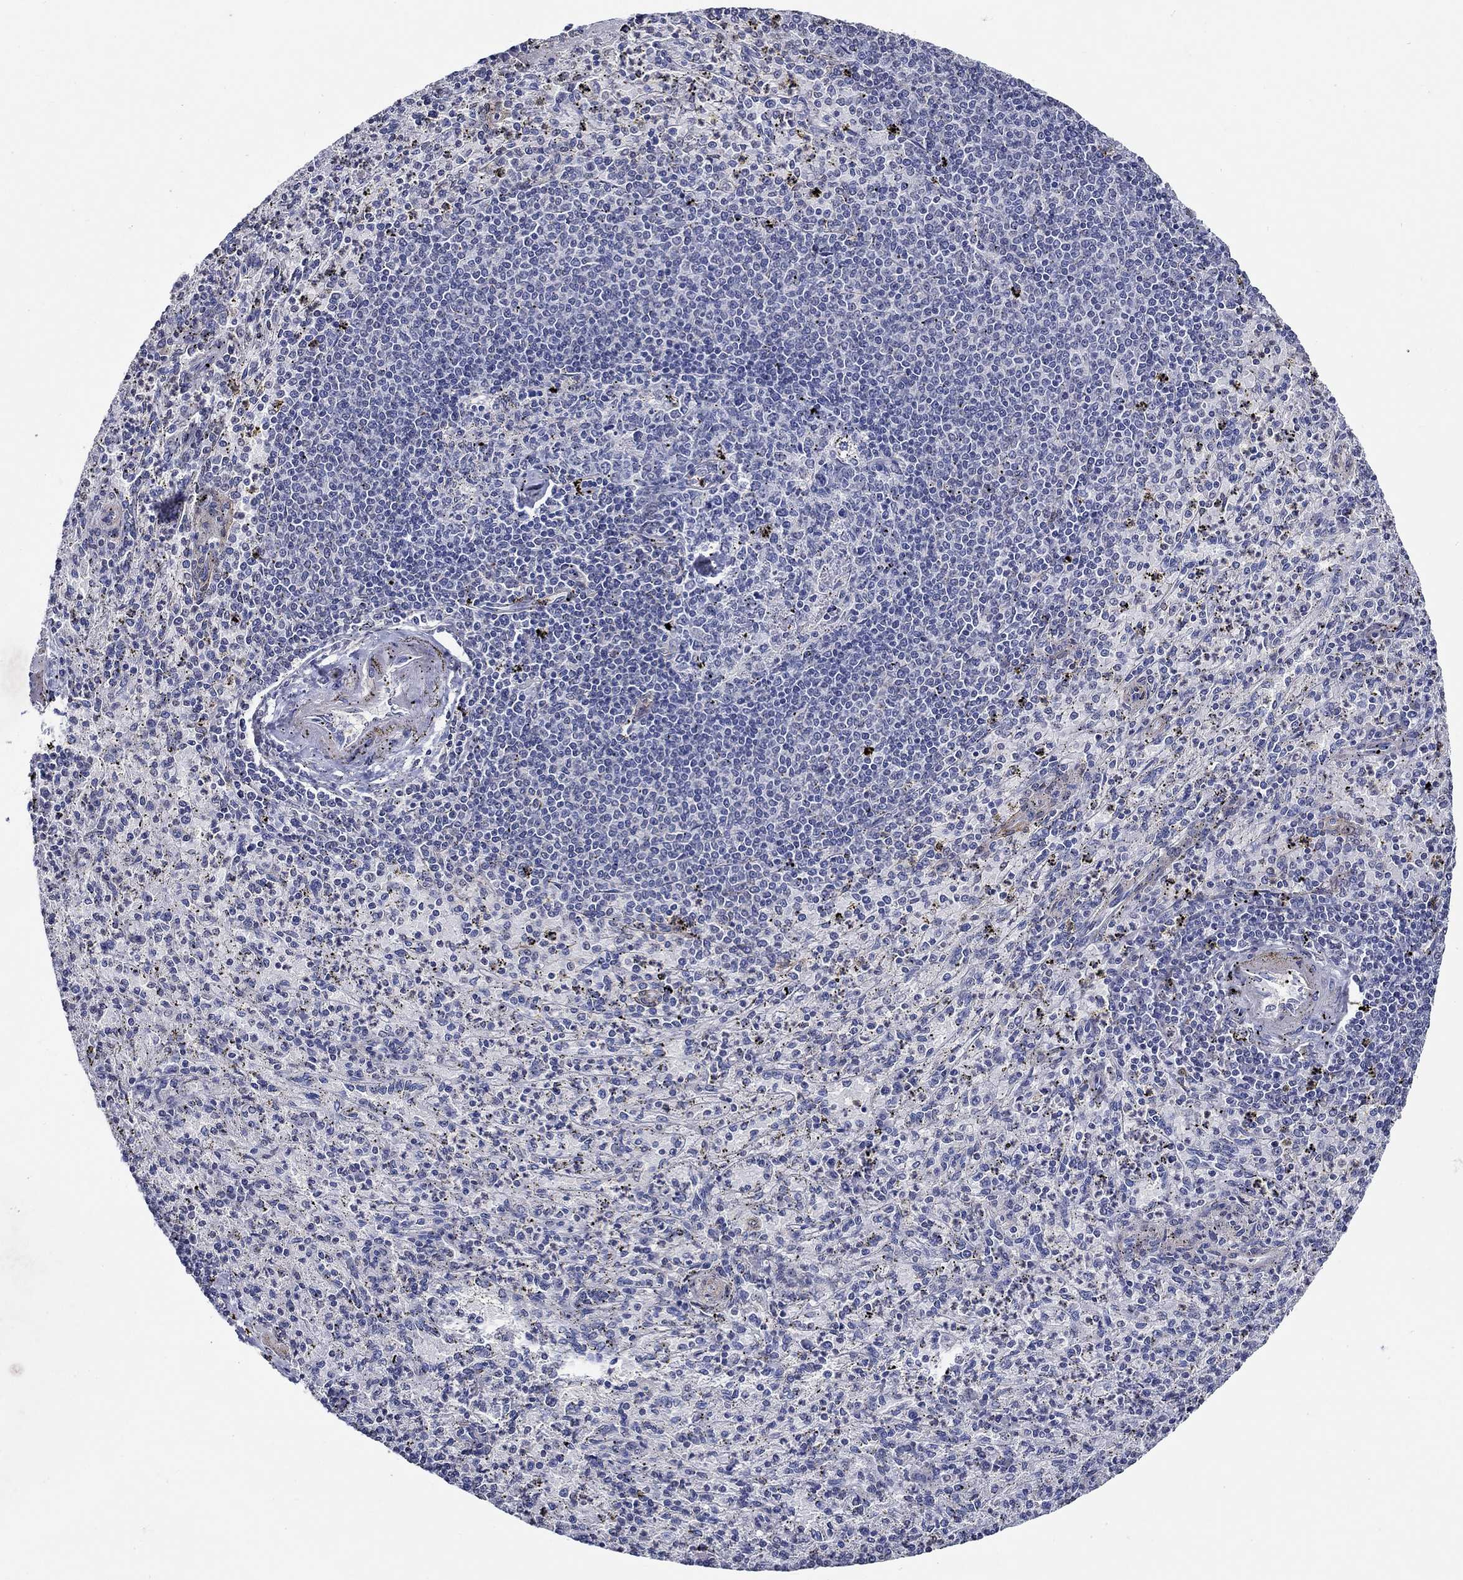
{"staining": {"intensity": "weak", "quantity": "<25%", "location": "cytoplasmic/membranous"}, "tissue": "spleen", "cell_type": "Cells in red pulp", "image_type": "normal", "snomed": [{"axis": "morphology", "description": "Normal tissue, NOS"}, {"axis": "topography", "description": "Spleen"}], "caption": "DAB (3,3'-diaminobenzidine) immunohistochemical staining of benign spleen displays no significant positivity in cells in red pulp. (IHC, brightfield microscopy, high magnification).", "gene": "PDE1B", "patient": {"sex": "male", "age": 60}}